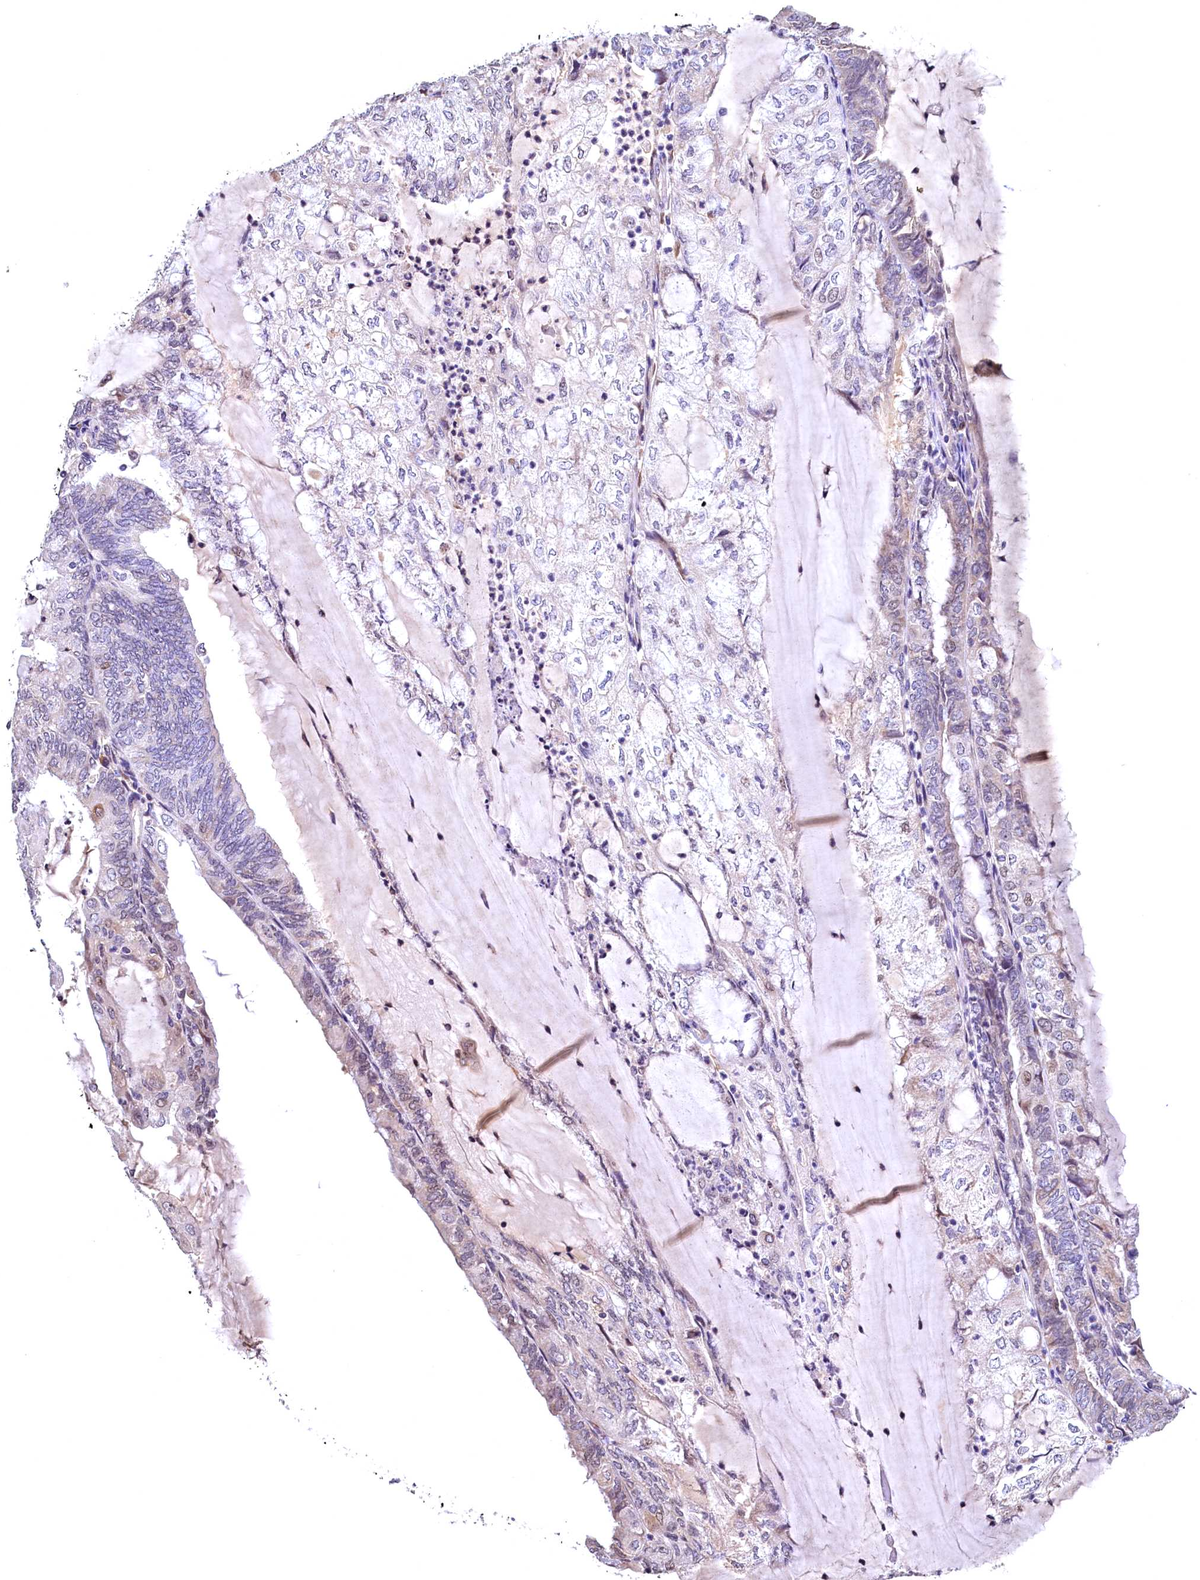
{"staining": {"intensity": "weak", "quantity": "<25%", "location": "nuclear"}, "tissue": "endometrial cancer", "cell_type": "Tumor cells", "image_type": "cancer", "snomed": [{"axis": "morphology", "description": "Adenocarcinoma, NOS"}, {"axis": "topography", "description": "Endometrium"}], "caption": "Human endometrial cancer stained for a protein using IHC exhibits no positivity in tumor cells.", "gene": "LATS2", "patient": {"sex": "female", "age": 81}}